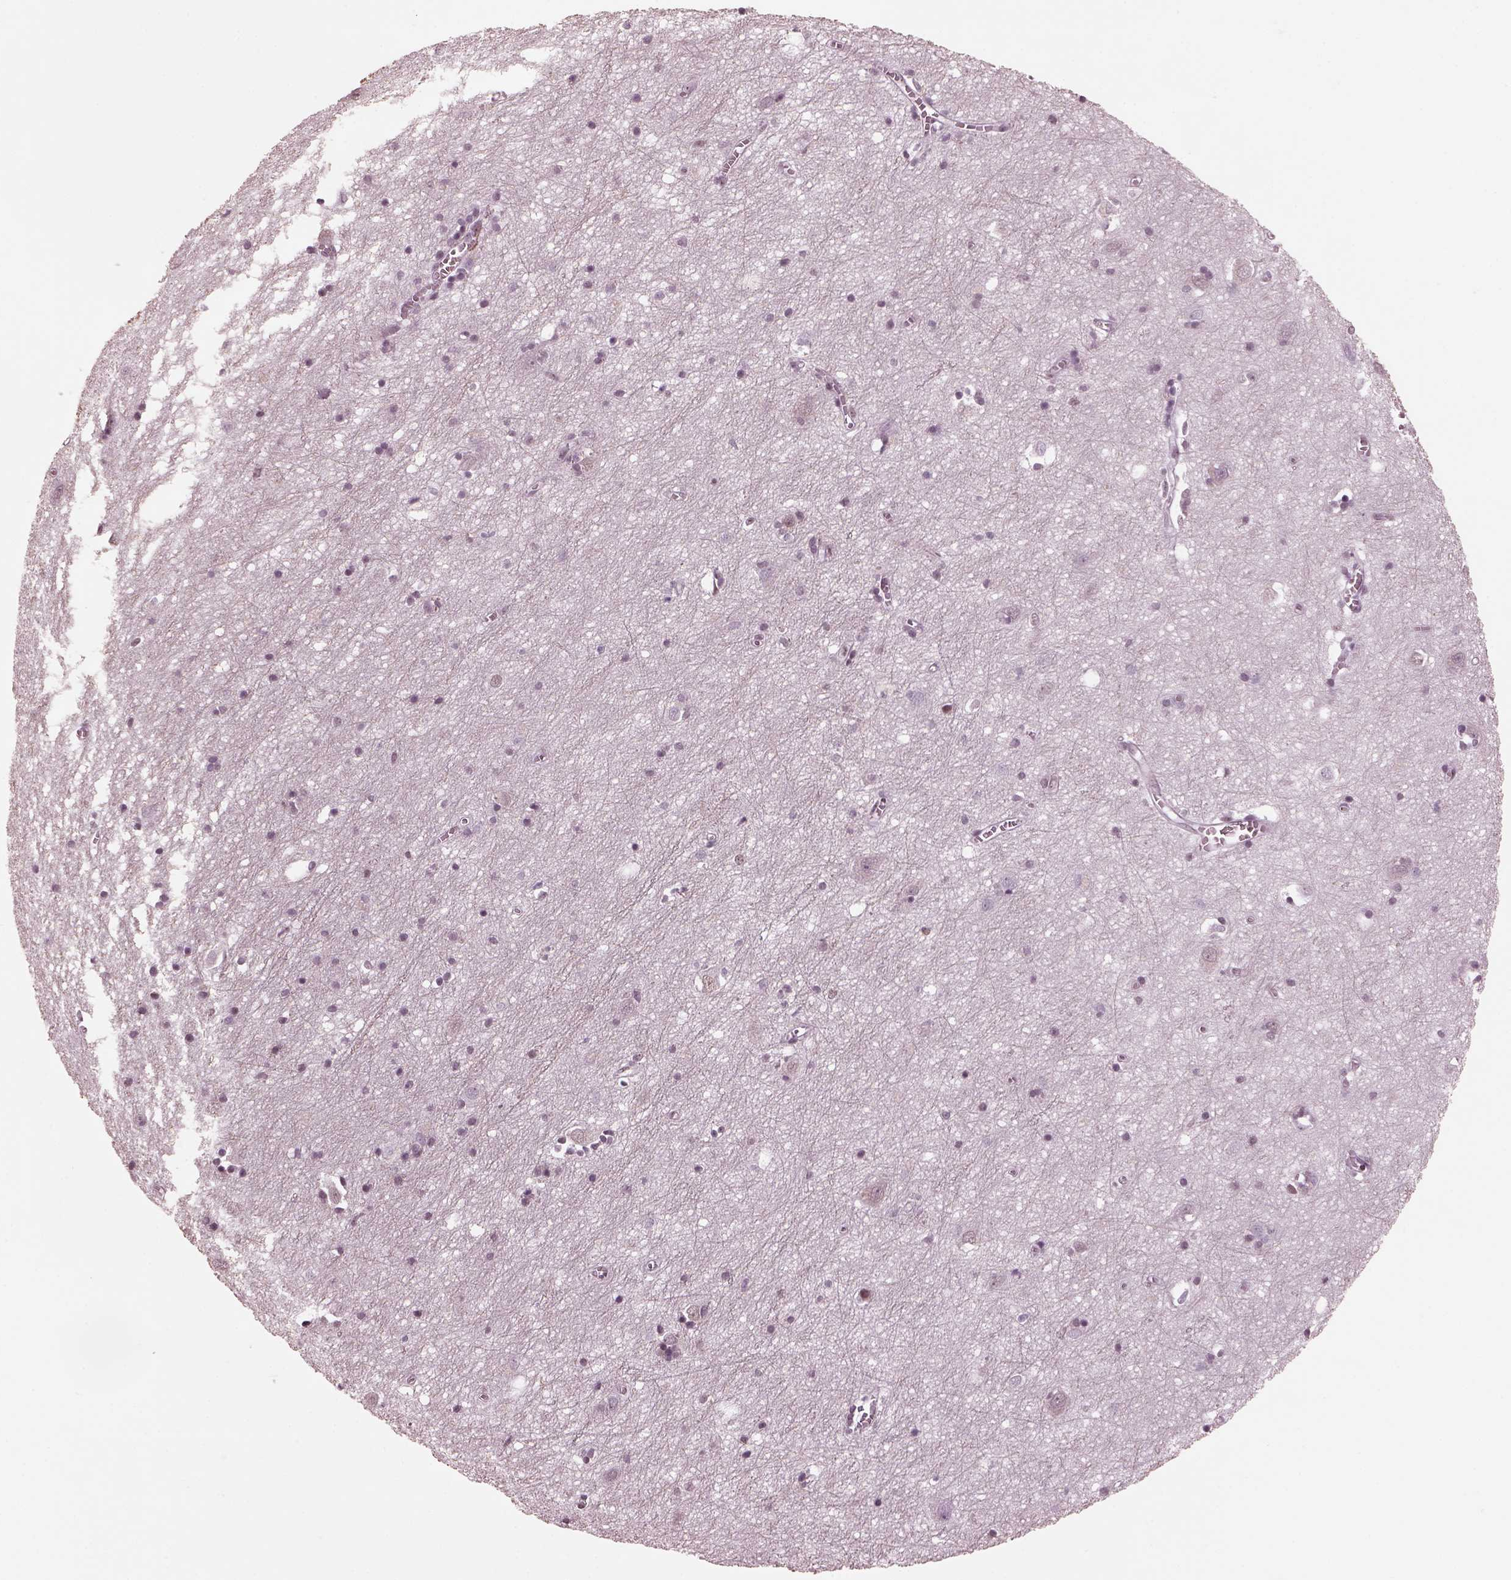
{"staining": {"intensity": "negative", "quantity": "none", "location": "none"}, "tissue": "cerebral cortex", "cell_type": "Endothelial cells", "image_type": "normal", "snomed": [{"axis": "morphology", "description": "Normal tissue, NOS"}, {"axis": "topography", "description": "Cerebral cortex"}], "caption": "Human cerebral cortex stained for a protein using immunohistochemistry exhibits no expression in endothelial cells.", "gene": "RUVBL2", "patient": {"sex": "male", "age": 70}}